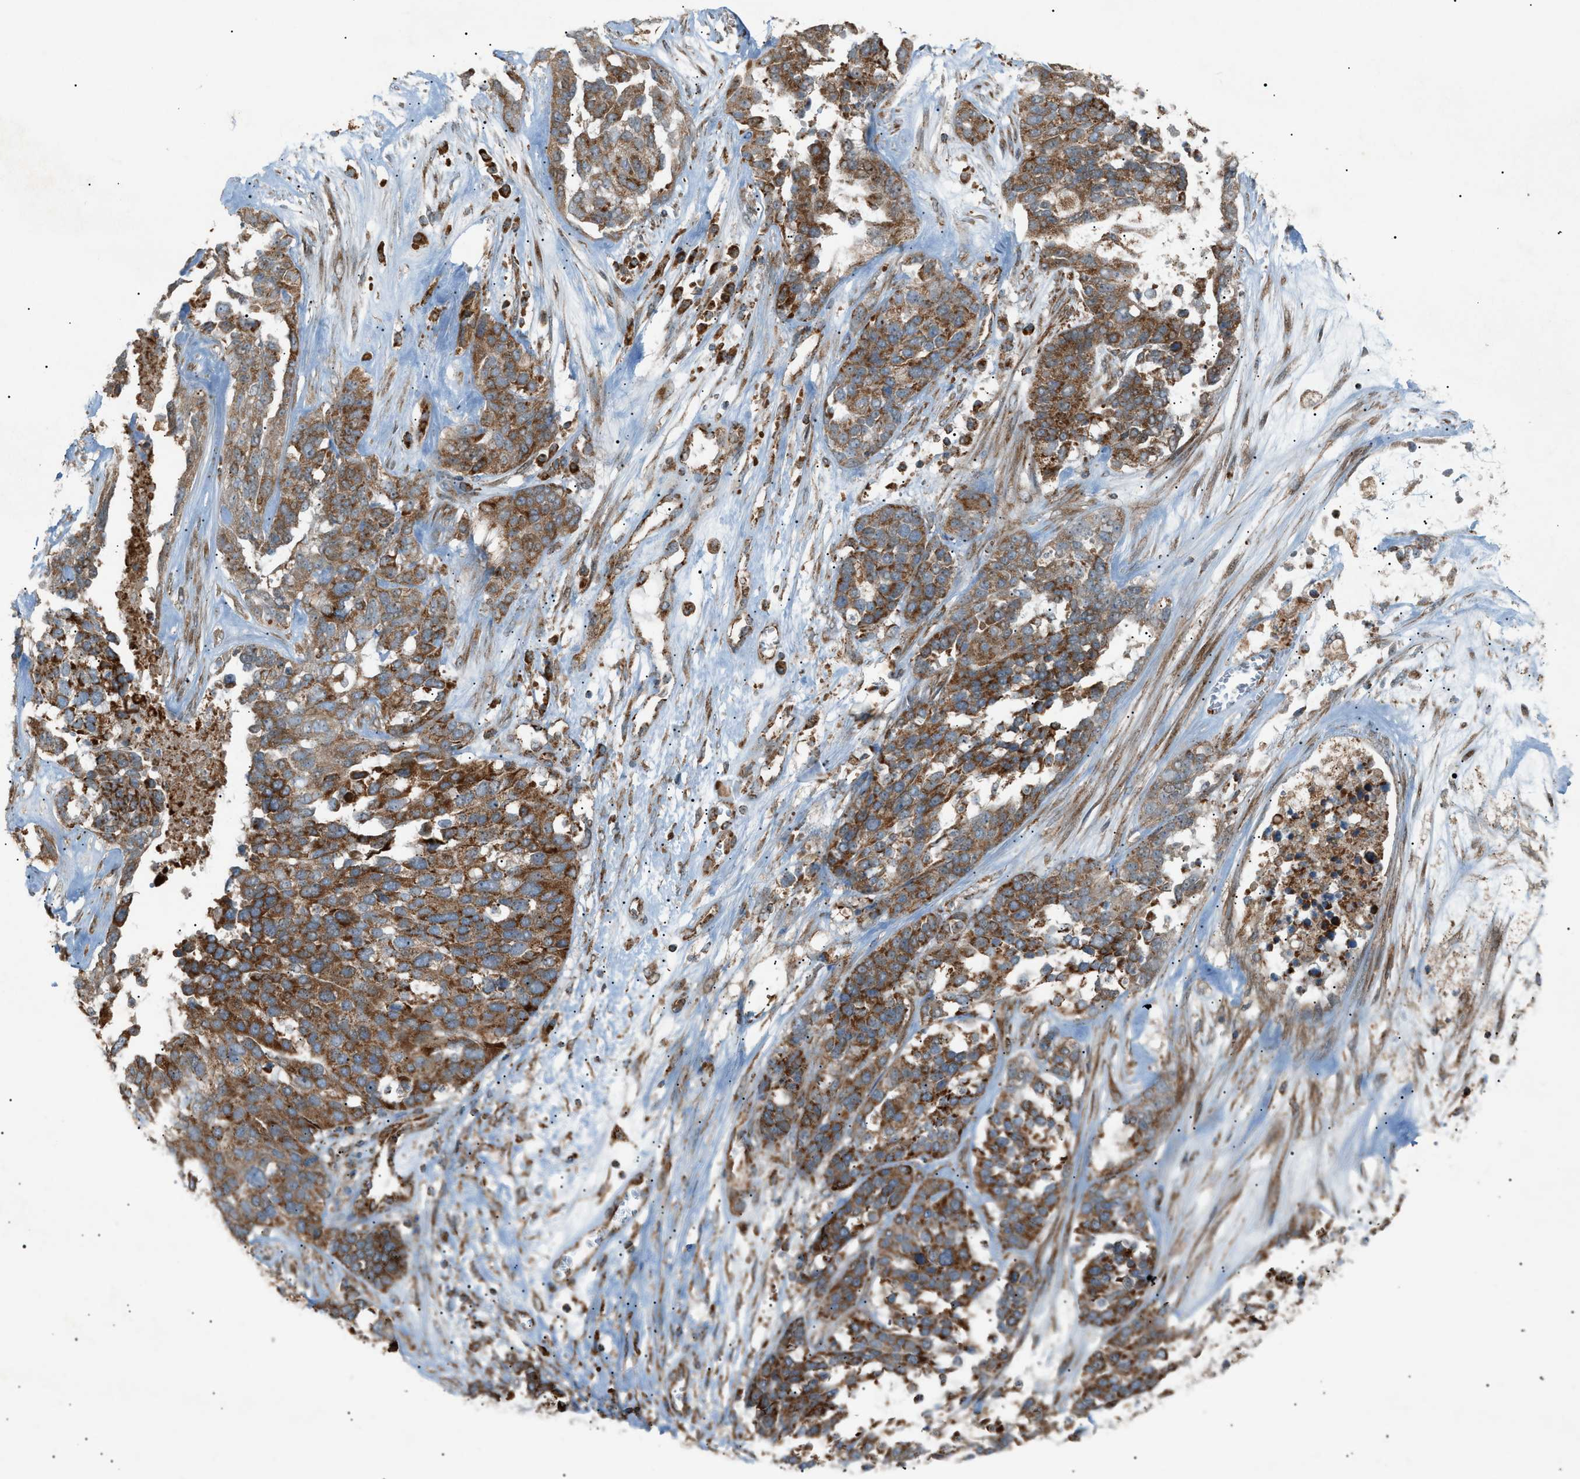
{"staining": {"intensity": "moderate", "quantity": ">75%", "location": "cytoplasmic/membranous"}, "tissue": "ovarian cancer", "cell_type": "Tumor cells", "image_type": "cancer", "snomed": [{"axis": "morphology", "description": "Cystadenocarcinoma, serous, NOS"}, {"axis": "topography", "description": "Ovary"}], "caption": "IHC of human ovarian cancer displays medium levels of moderate cytoplasmic/membranous expression in approximately >75% of tumor cells.", "gene": "C1GALT1C1", "patient": {"sex": "female", "age": 44}}